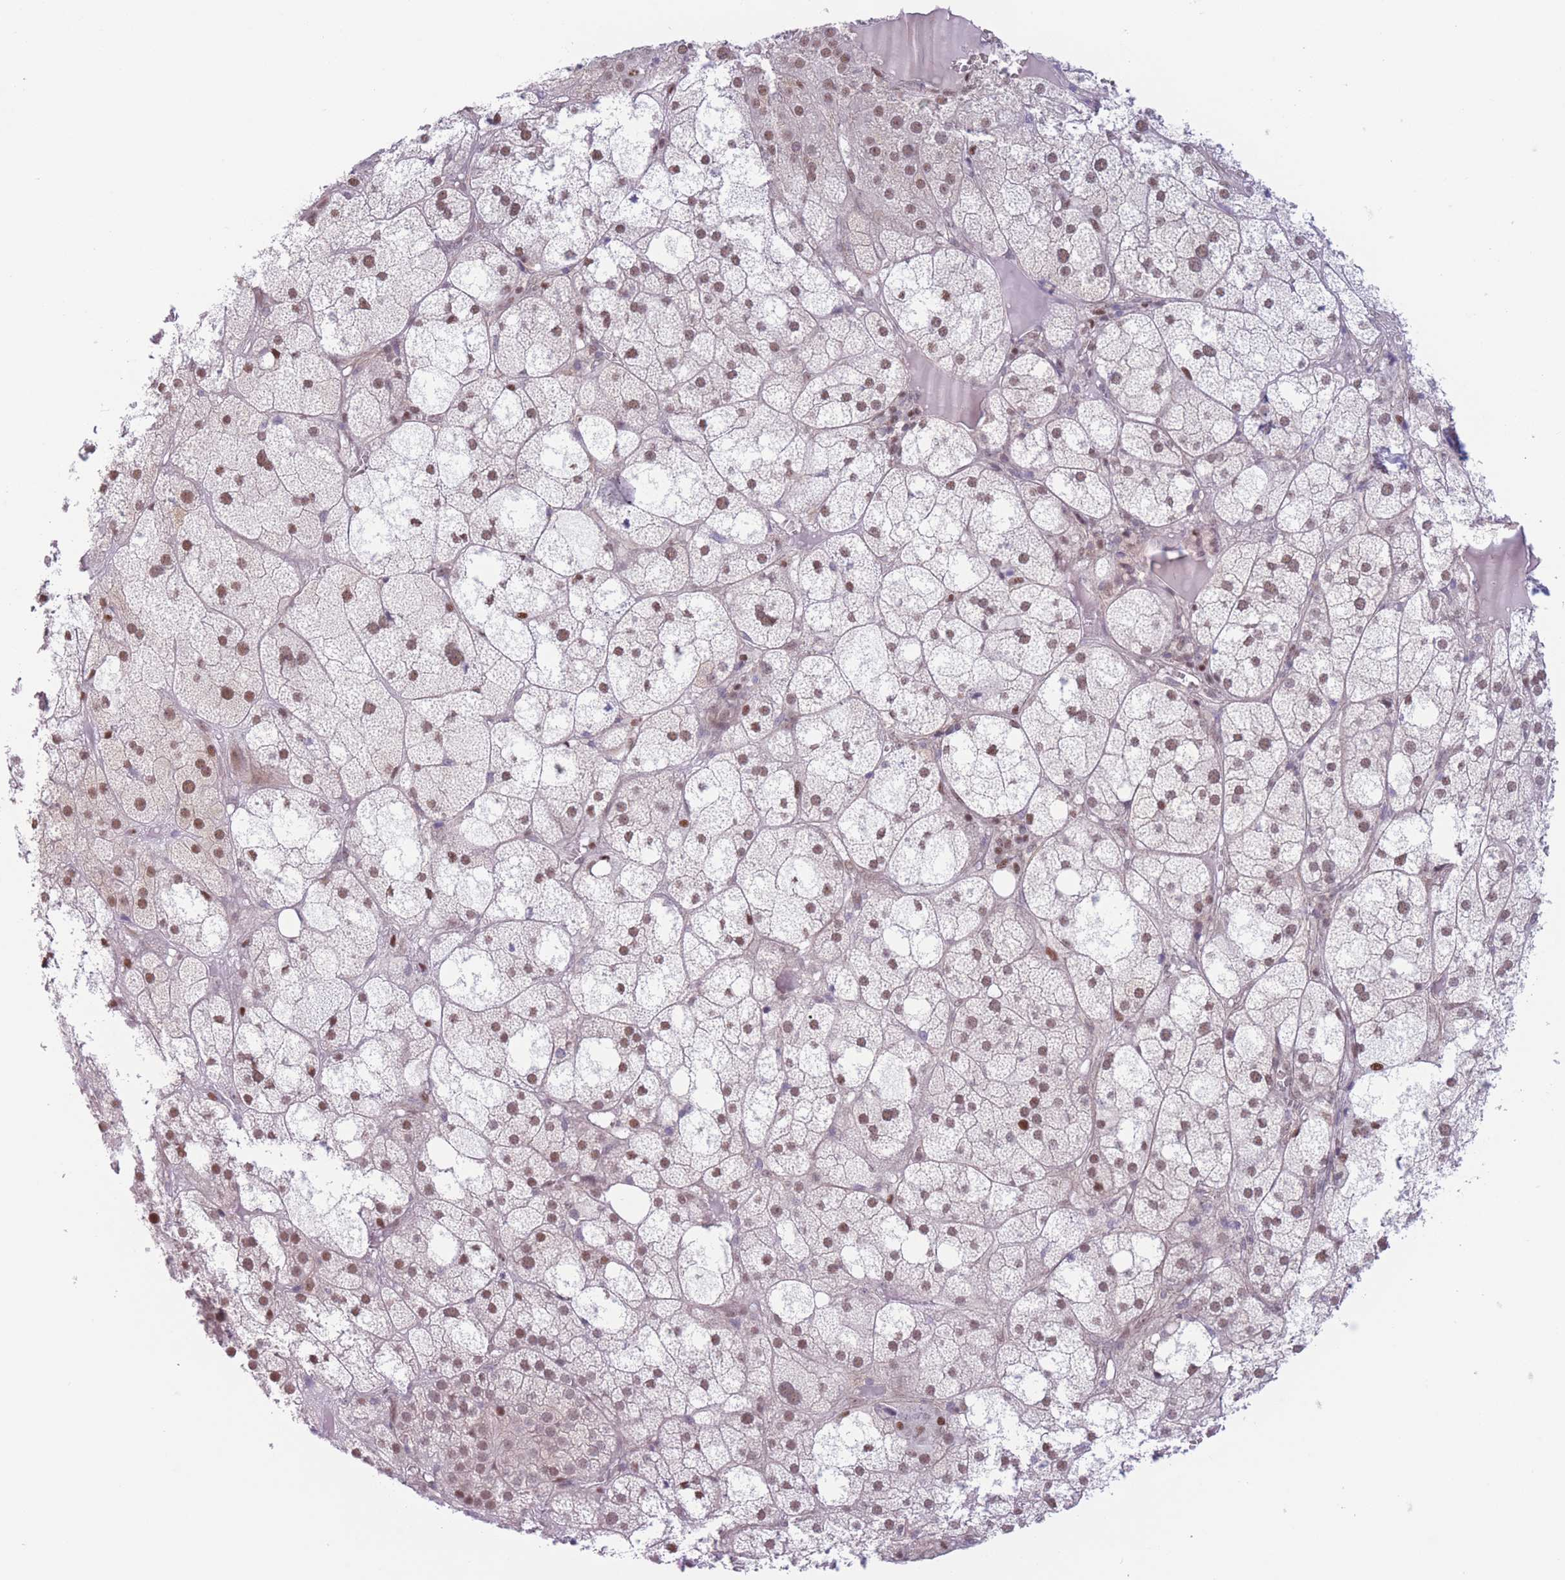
{"staining": {"intensity": "moderate", "quantity": ">75%", "location": "nuclear"}, "tissue": "adrenal gland", "cell_type": "Glandular cells", "image_type": "normal", "snomed": [{"axis": "morphology", "description": "Normal tissue, NOS"}, {"axis": "topography", "description": "Adrenal gland"}], "caption": "Immunohistochemistry image of benign human adrenal gland stained for a protein (brown), which displays medium levels of moderate nuclear staining in about >75% of glandular cells.", "gene": "ENSG00000267179", "patient": {"sex": "female", "age": 61}}